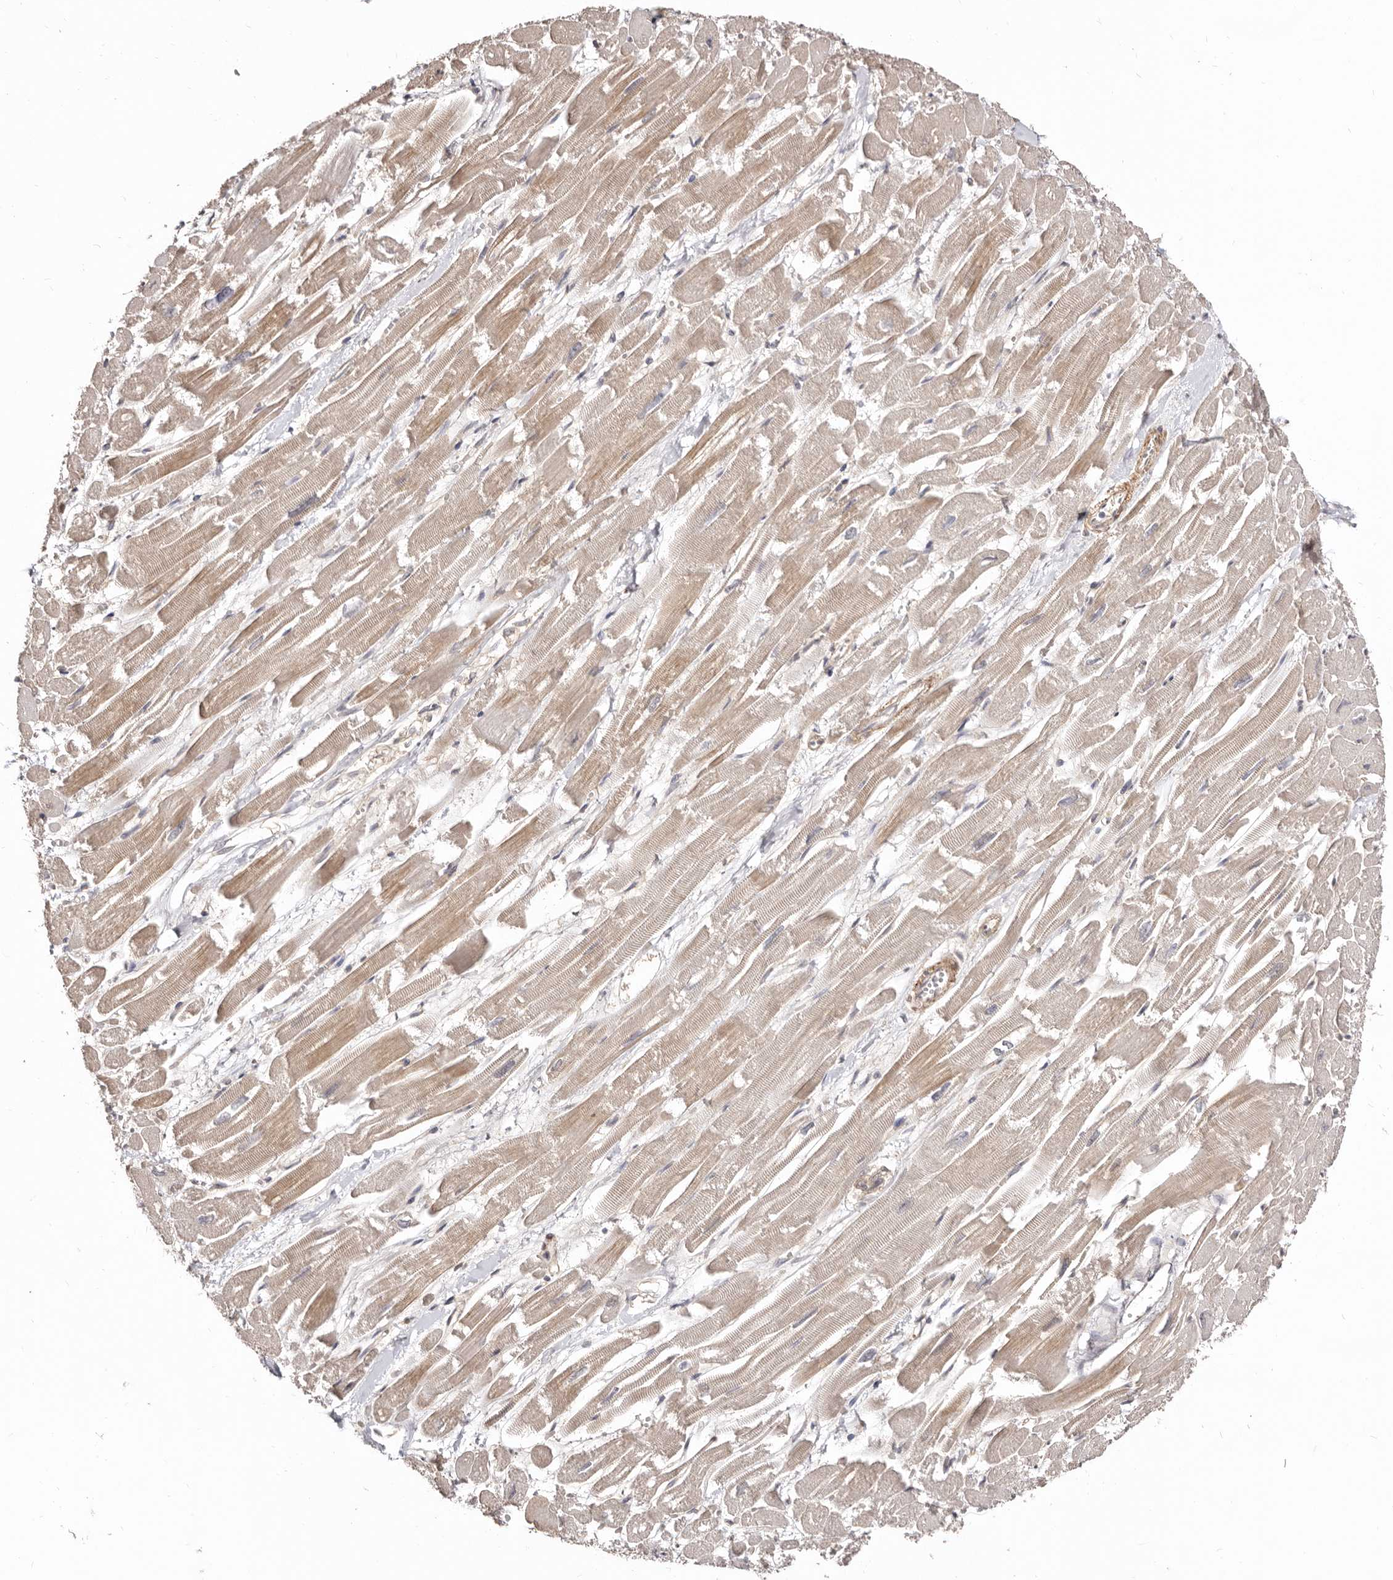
{"staining": {"intensity": "weak", "quantity": ">75%", "location": "cytoplasmic/membranous"}, "tissue": "heart muscle", "cell_type": "Cardiomyocytes", "image_type": "normal", "snomed": [{"axis": "morphology", "description": "Normal tissue, NOS"}, {"axis": "topography", "description": "Heart"}], "caption": "Immunohistochemistry (IHC) micrograph of normal heart muscle: heart muscle stained using immunohistochemistry demonstrates low levels of weak protein expression localized specifically in the cytoplasmic/membranous of cardiomyocytes, appearing as a cytoplasmic/membranous brown color.", "gene": "GPATCH4", "patient": {"sex": "male", "age": 54}}